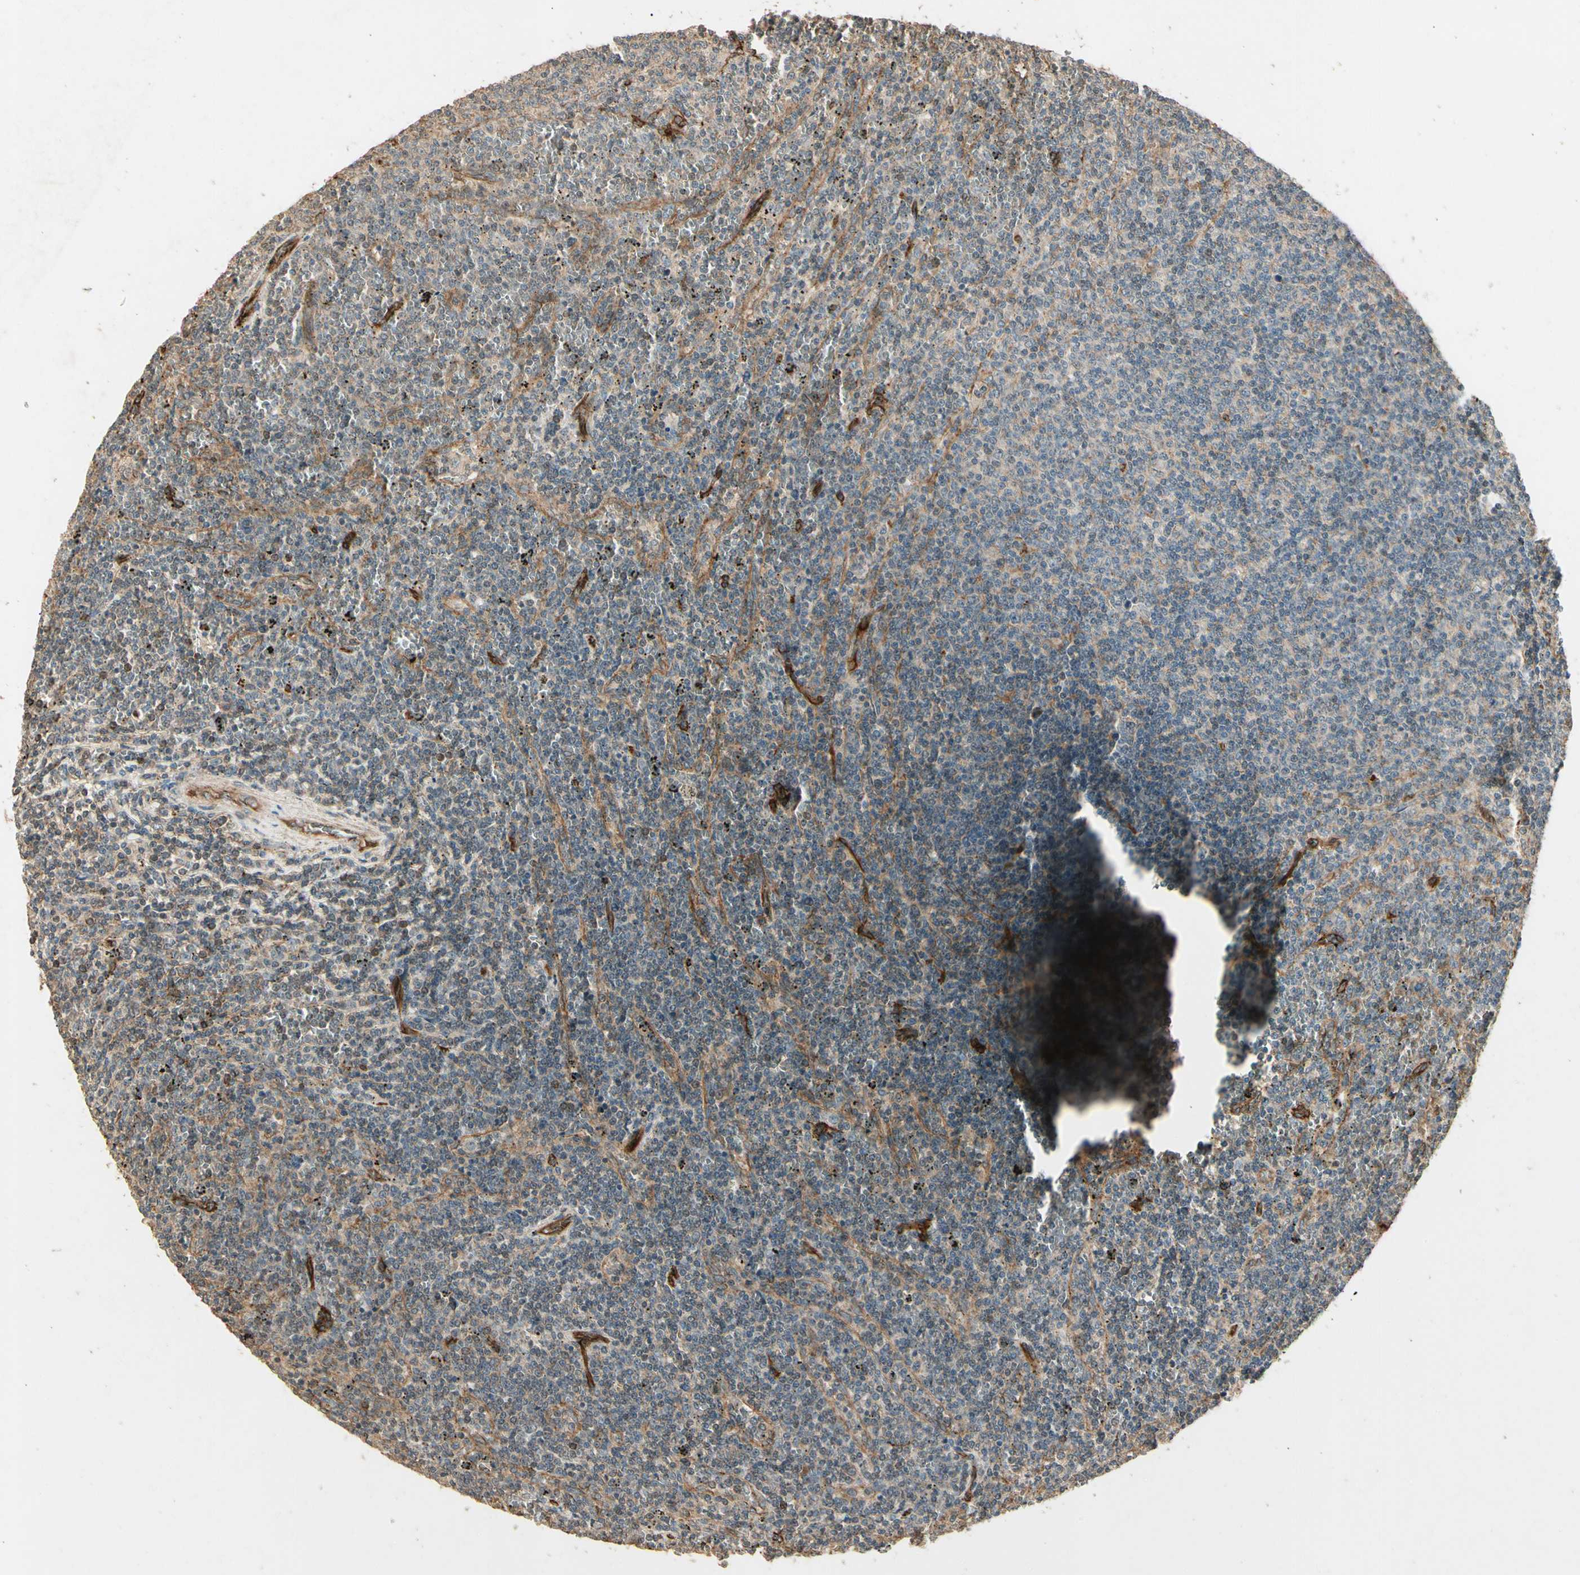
{"staining": {"intensity": "negative", "quantity": "none", "location": "none"}, "tissue": "lymphoma", "cell_type": "Tumor cells", "image_type": "cancer", "snomed": [{"axis": "morphology", "description": "Malignant lymphoma, non-Hodgkin's type, Low grade"}, {"axis": "topography", "description": "Spleen"}], "caption": "A high-resolution image shows immunohistochemistry (IHC) staining of lymphoma, which displays no significant positivity in tumor cells.", "gene": "RNF180", "patient": {"sex": "female", "age": 50}}